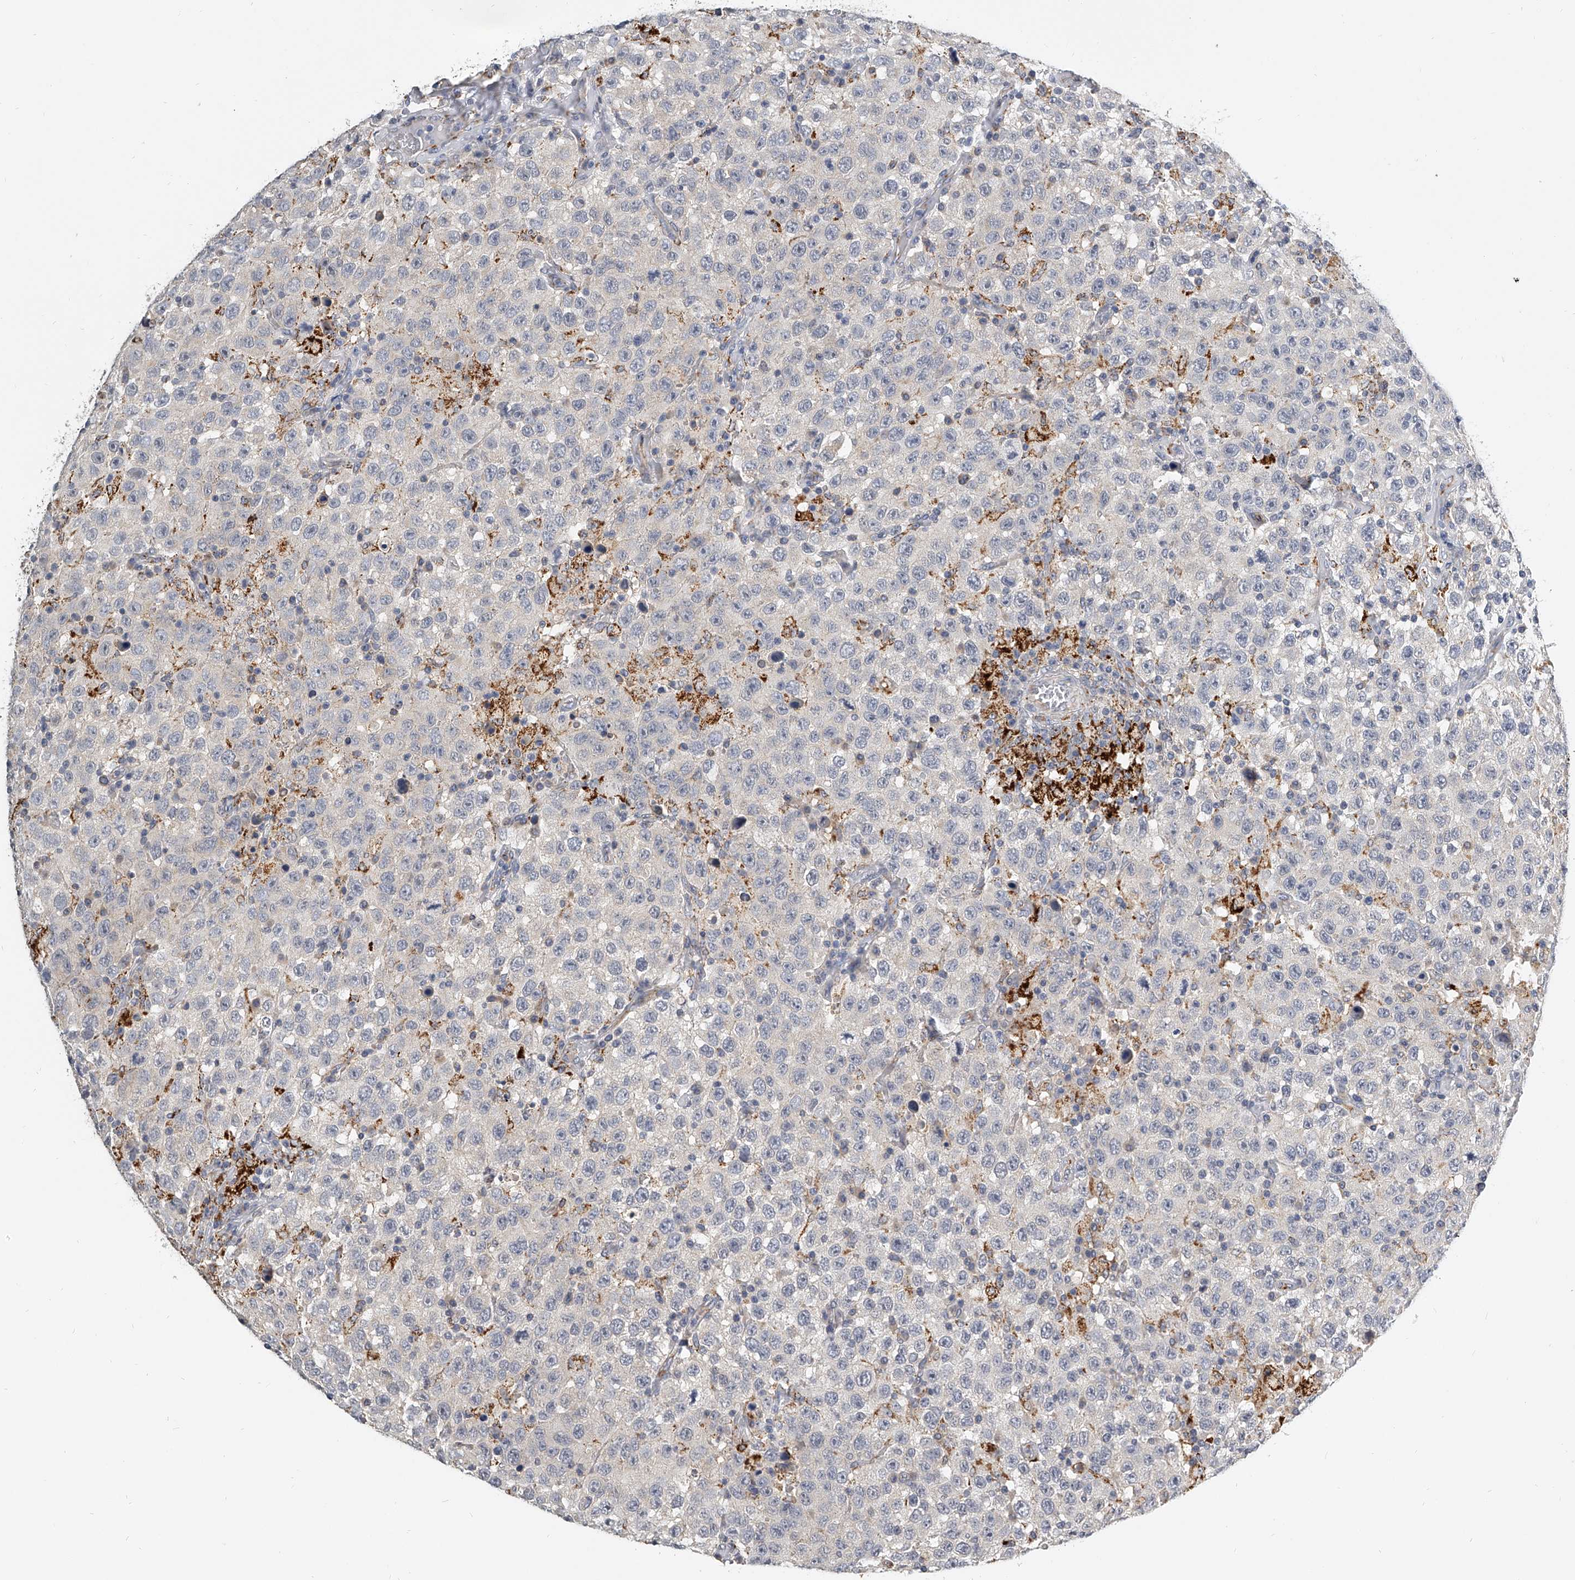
{"staining": {"intensity": "negative", "quantity": "none", "location": "none"}, "tissue": "testis cancer", "cell_type": "Tumor cells", "image_type": "cancer", "snomed": [{"axis": "morphology", "description": "Seminoma, NOS"}, {"axis": "topography", "description": "Testis"}], "caption": "This is a photomicrograph of IHC staining of testis seminoma, which shows no staining in tumor cells.", "gene": "KLHL7", "patient": {"sex": "male", "age": 41}}